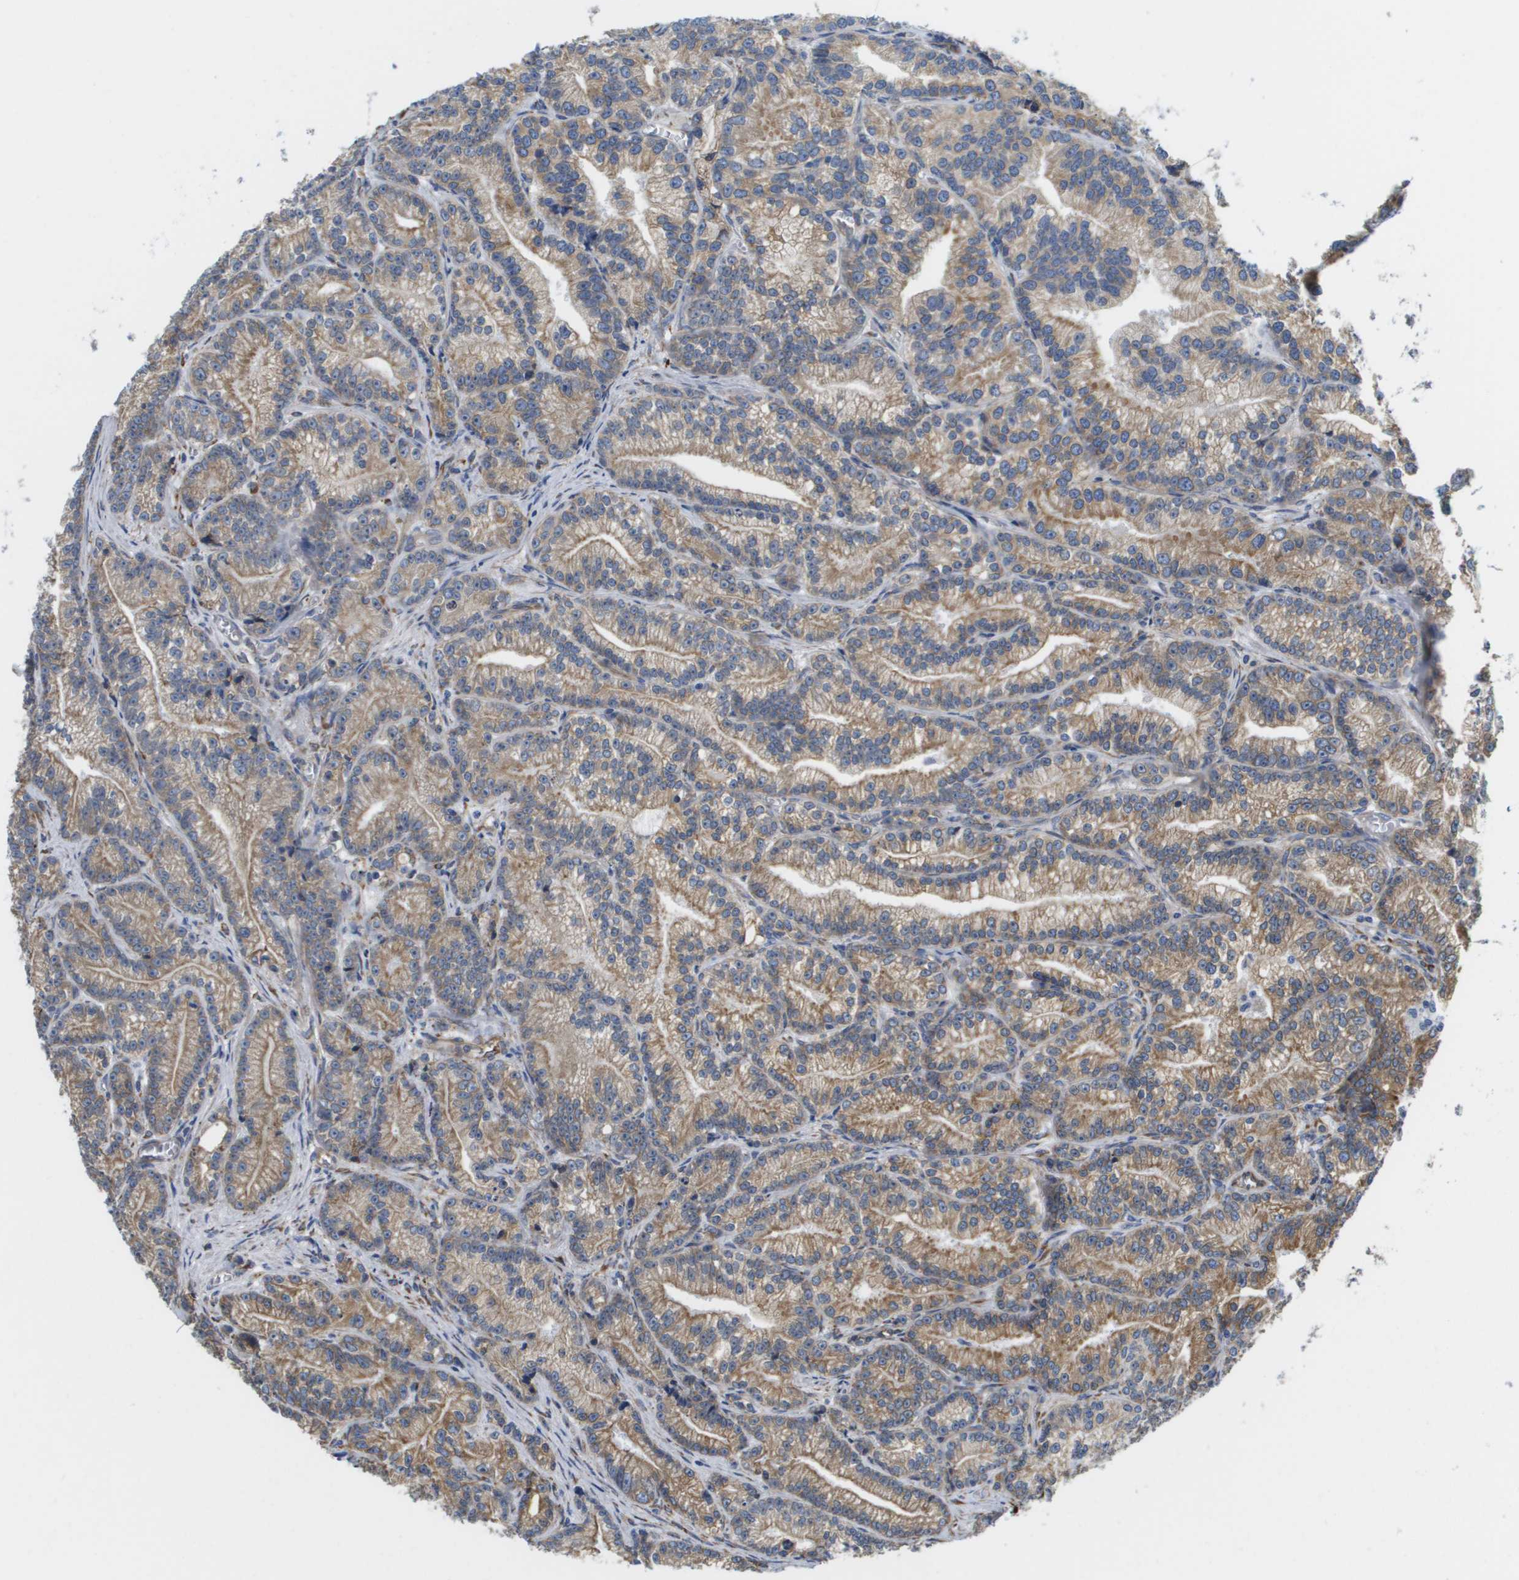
{"staining": {"intensity": "moderate", "quantity": "25%-75%", "location": "cytoplasmic/membranous"}, "tissue": "prostate cancer", "cell_type": "Tumor cells", "image_type": "cancer", "snomed": [{"axis": "morphology", "description": "Adenocarcinoma, Low grade"}, {"axis": "topography", "description": "Prostate"}], "caption": "The micrograph exhibits immunohistochemical staining of prostate cancer (adenocarcinoma (low-grade)). There is moderate cytoplasmic/membranous expression is appreciated in about 25%-75% of tumor cells.", "gene": "ST3GAL2", "patient": {"sex": "male", "age": 89}}